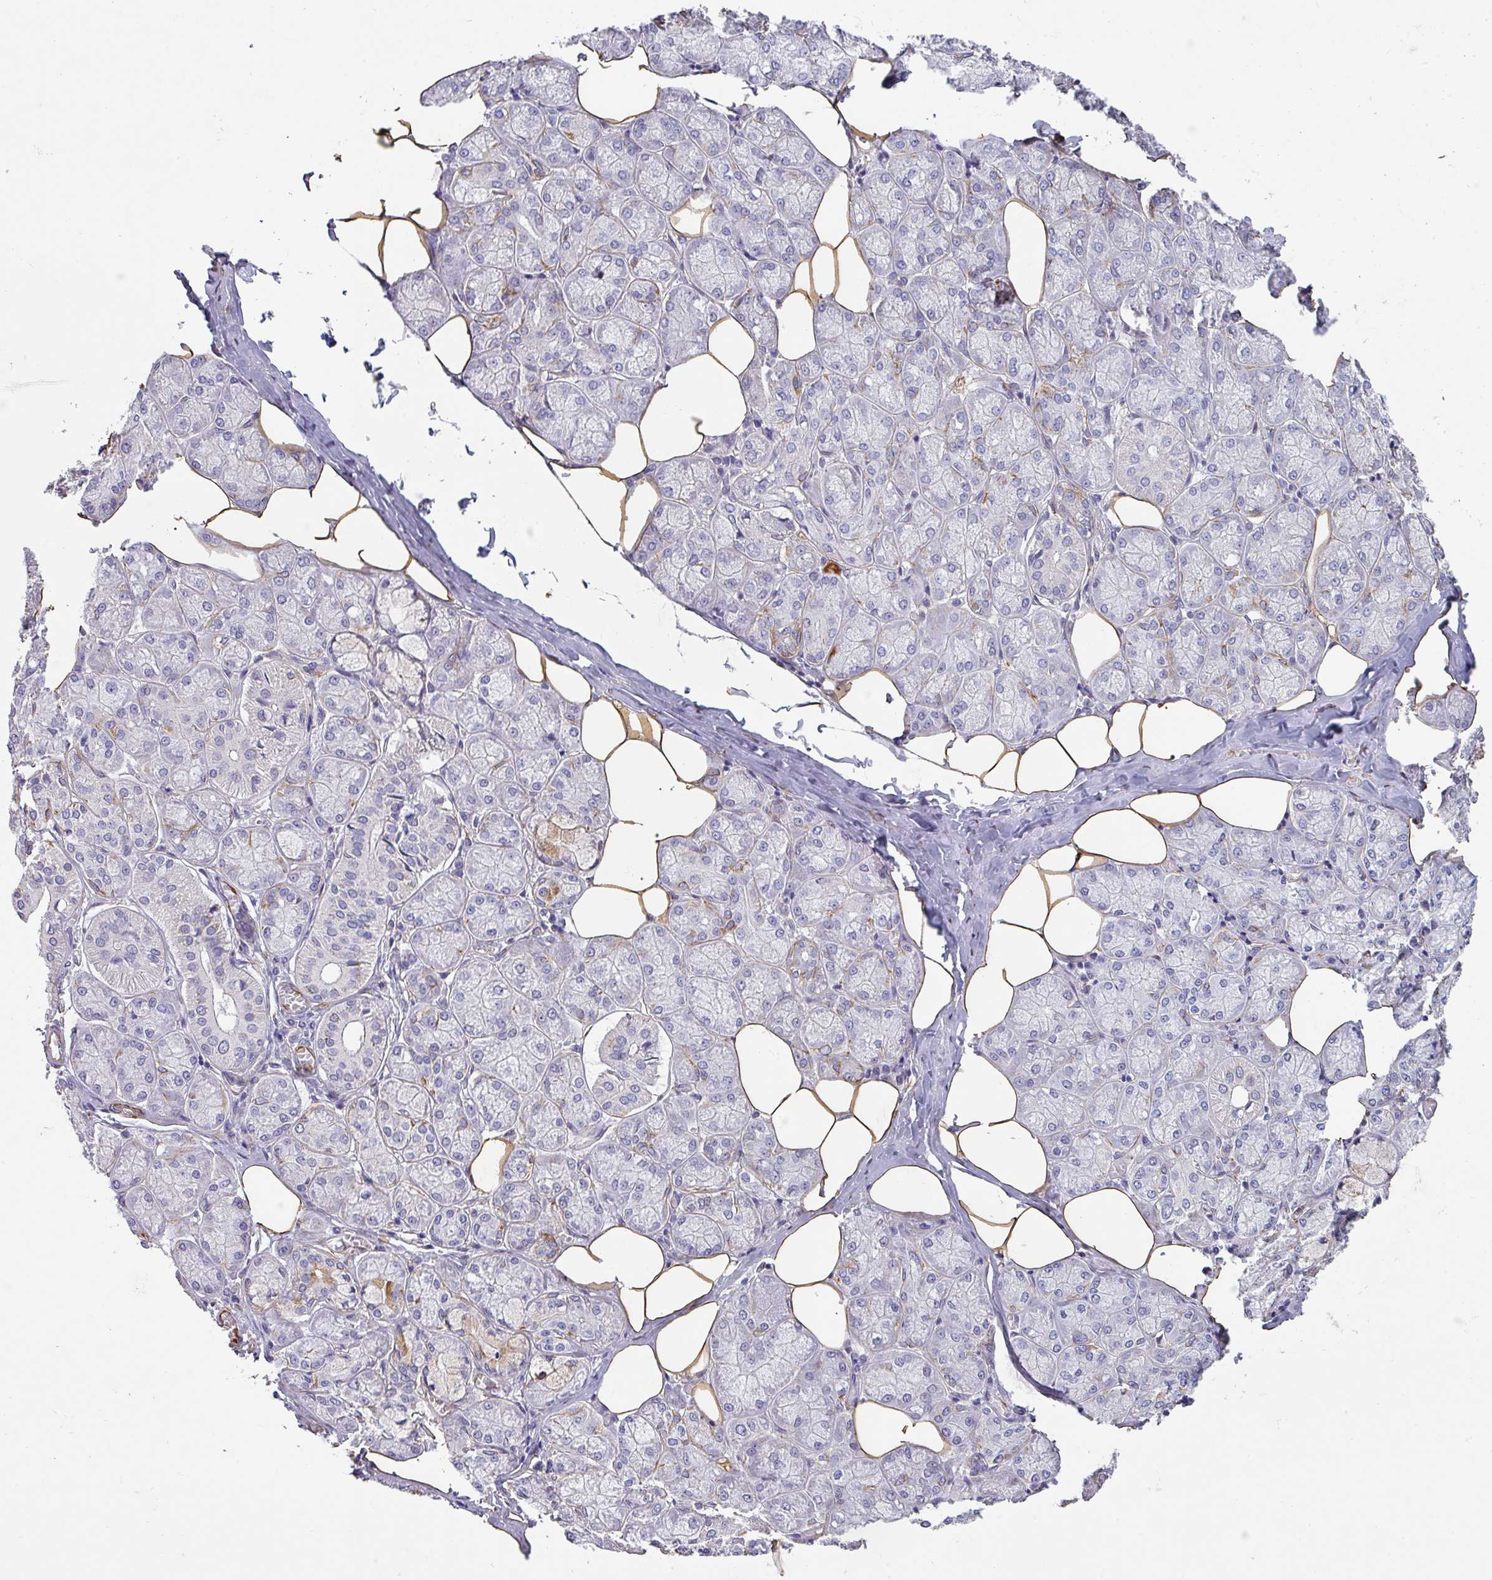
{"staining": {"intensity": "negative", "quantity": "none", "location": "none"}, "tissue": "salivary gland", "cell_type": "Glandular cells", "image_type": "normal", "snomed": [{"axis": "morphology", "description": "Normal tissue, NOS"}, {"axis": "topography", "description": "Salivary gland"}], "caption": "Glandular cells are negative for protein expression in unremarkable human salivary gland. (DAB immunohistochemistry (IHC), high magnification).", "gene": "ZNF280C", "patient": {"sex": "male", "age": 74}}